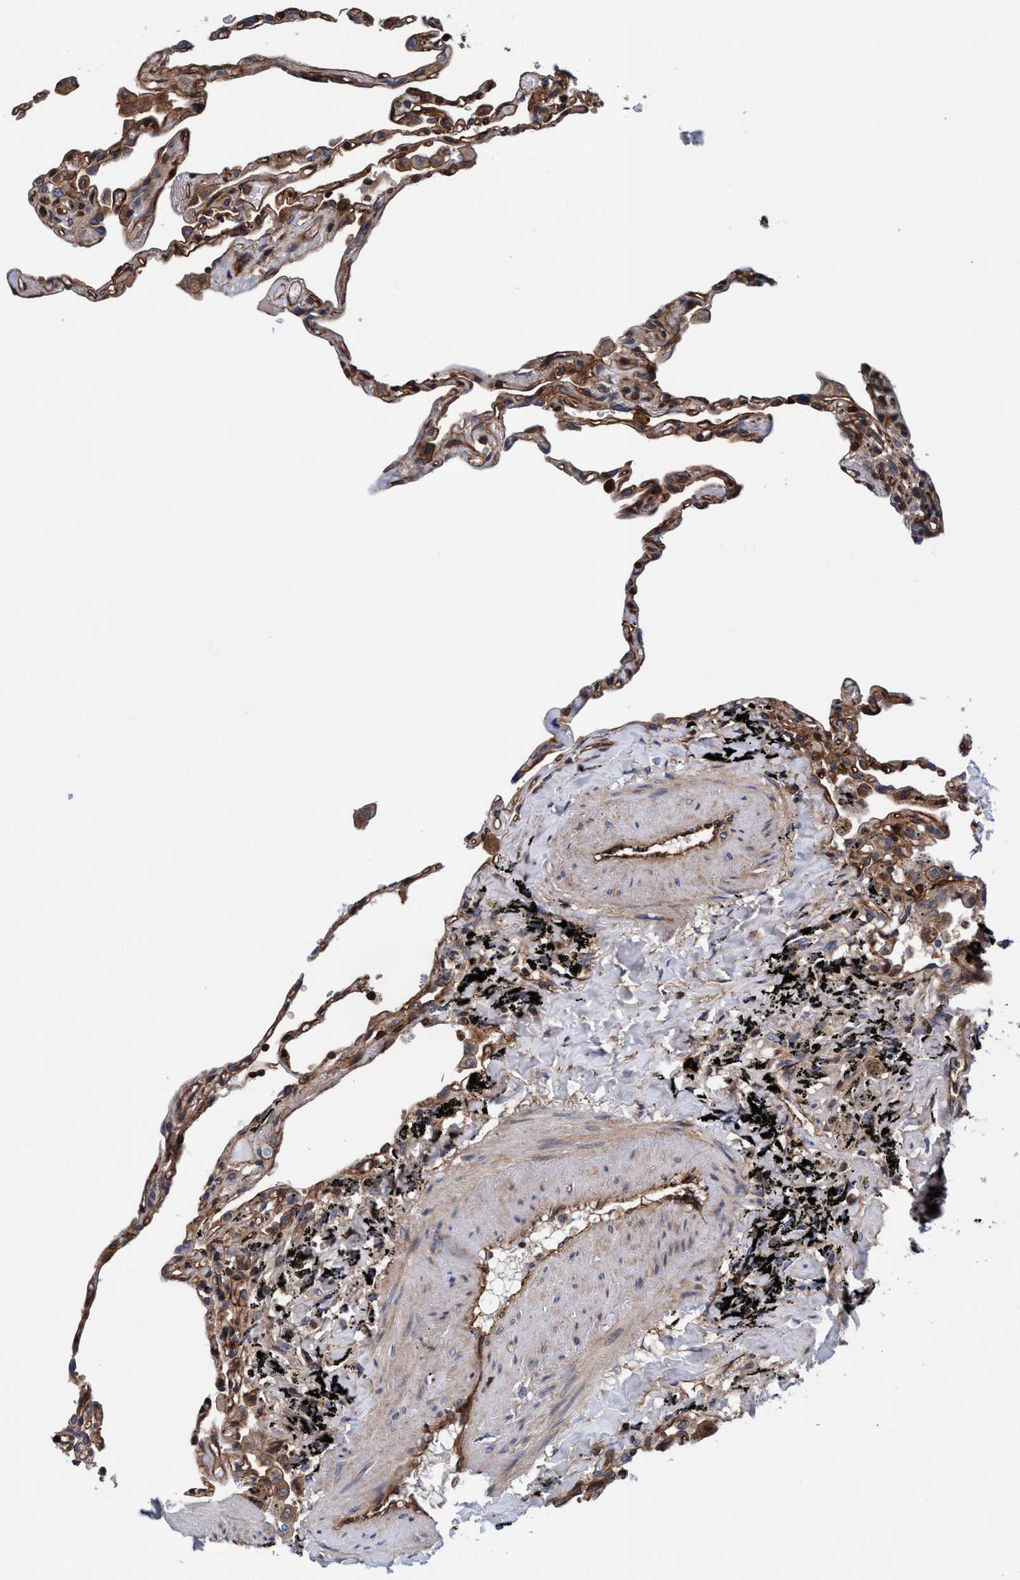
{"staining": {"intensity": "strong", "quantity": ">75%", "location": "cytoplasmic/membranous"}, "tissue": "lung", "cell_type": "Alveolar cells", "image_type": "normal", "snomed": [{"axis": "morphology", "description": "Normal tissue, NOS"}, {"axis": "topography", "description": "Lung"}], "caption": "Immunohistochemistry (IHC) staining of benign lung, which displays high levels of strong cytoplasmic/membranous expression in approximately >75% of alveolar cells indicating strong cytoplasmic/membranous protein staining. The staining was performed using DAB (brown) for protein detection and nuclei were counterstained in hematoxylin (blue).", "gene": "MCM3AP", "patient": {"sex": "male", "age": 59}}